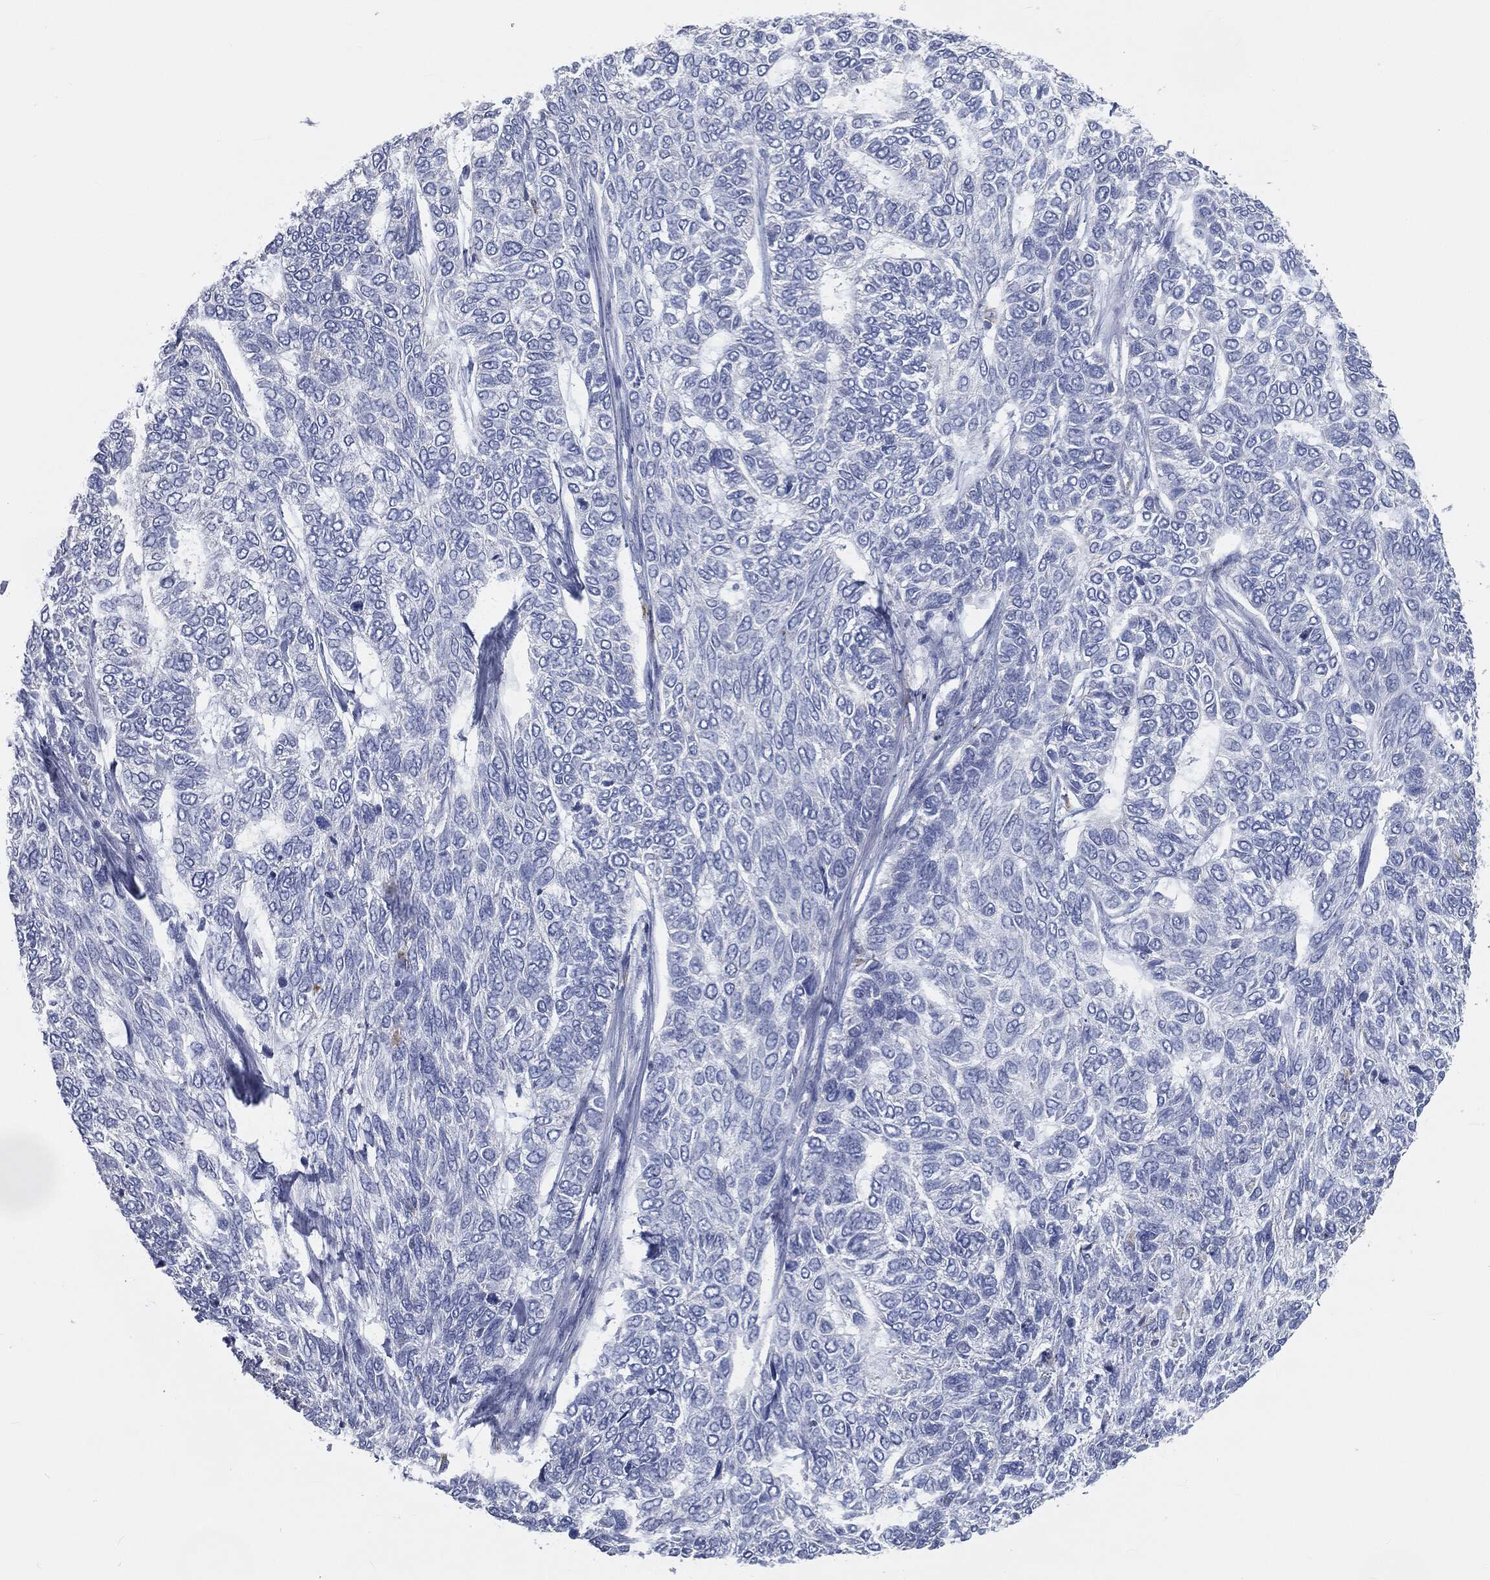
{"staining": {"intensity": "negative", "quantity": "none", "location": "none"}, "tissue": "skin cancer", "cell_type": "Tumor cells", "image_type": "cancer", "snomed": [{"axis": "morphology", "description": "Basal cell carcinoma"}, {"axis": "topography", "description": "Skin"}], "caption": "This is an IHC photomicrograph of skin basal cell carcinoma. There is no expression in tumor cells.", "gene": "CAV3", "patient": {"sex": "female", "age": 65}}